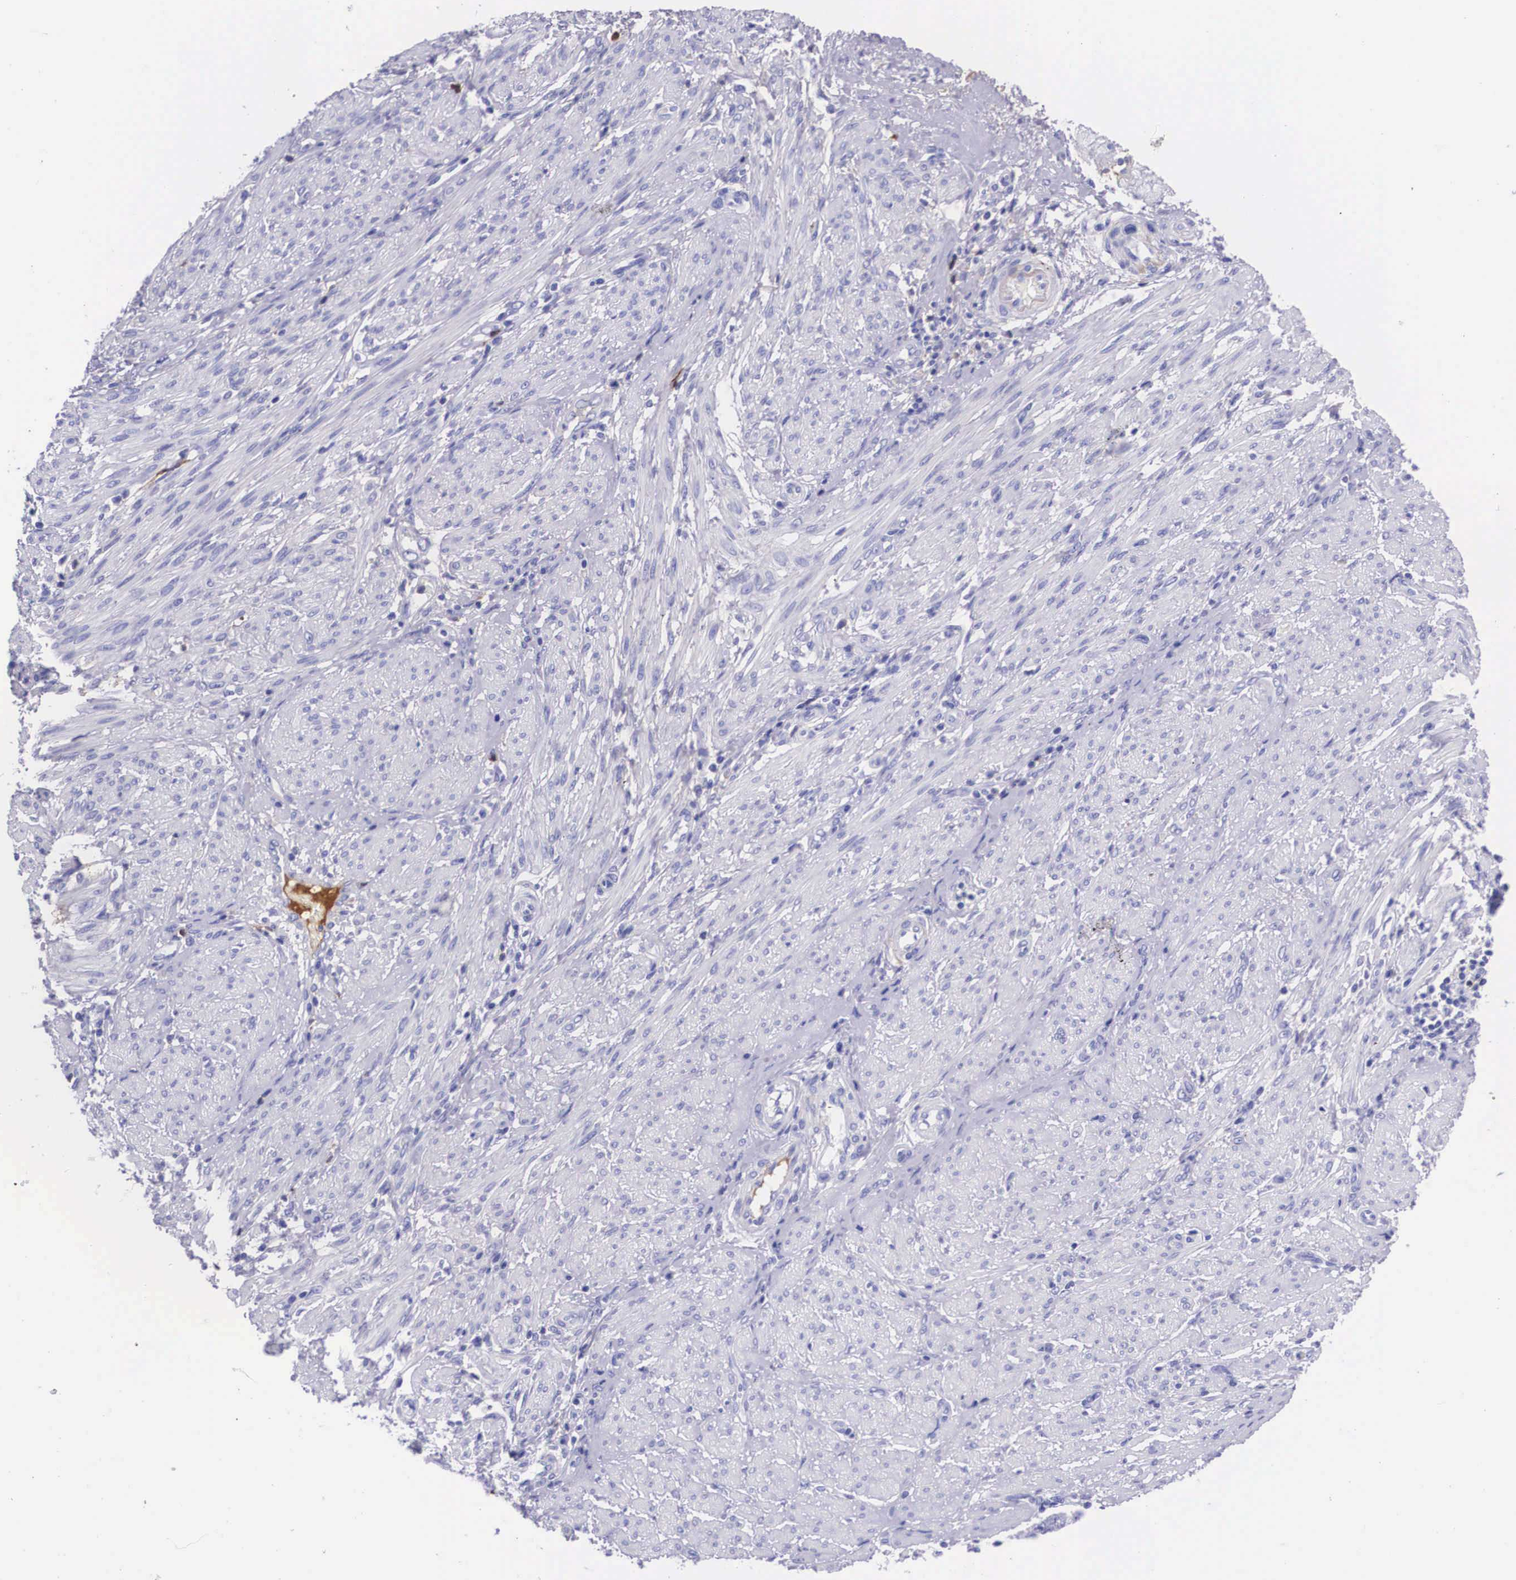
{"staining": {"intensity": "negative", "quantity": "none", "location": "none"}, "tissue": "endometrial cancer", "cell_type": "Tumor cells", "image_type": "cancer", "snomed": [{"axis": "morphology", "description": "Adenocarcinoma, NOS"}, {"axis": "topography", "description": "Endometrium"}], "caption": "Endometrial adenocarcinoma was stained to show a protein in brown. There is no significant positivity in tumor cells. The staining was performed using DAB (3,3'-diaminobenzidine) to visualize the protein expression in brown, while the nuclei were stained in blue with hematoxylin (Magnification: 20x).", "gene": "PLG", "patient": {"sex": "female", "age": 63}}